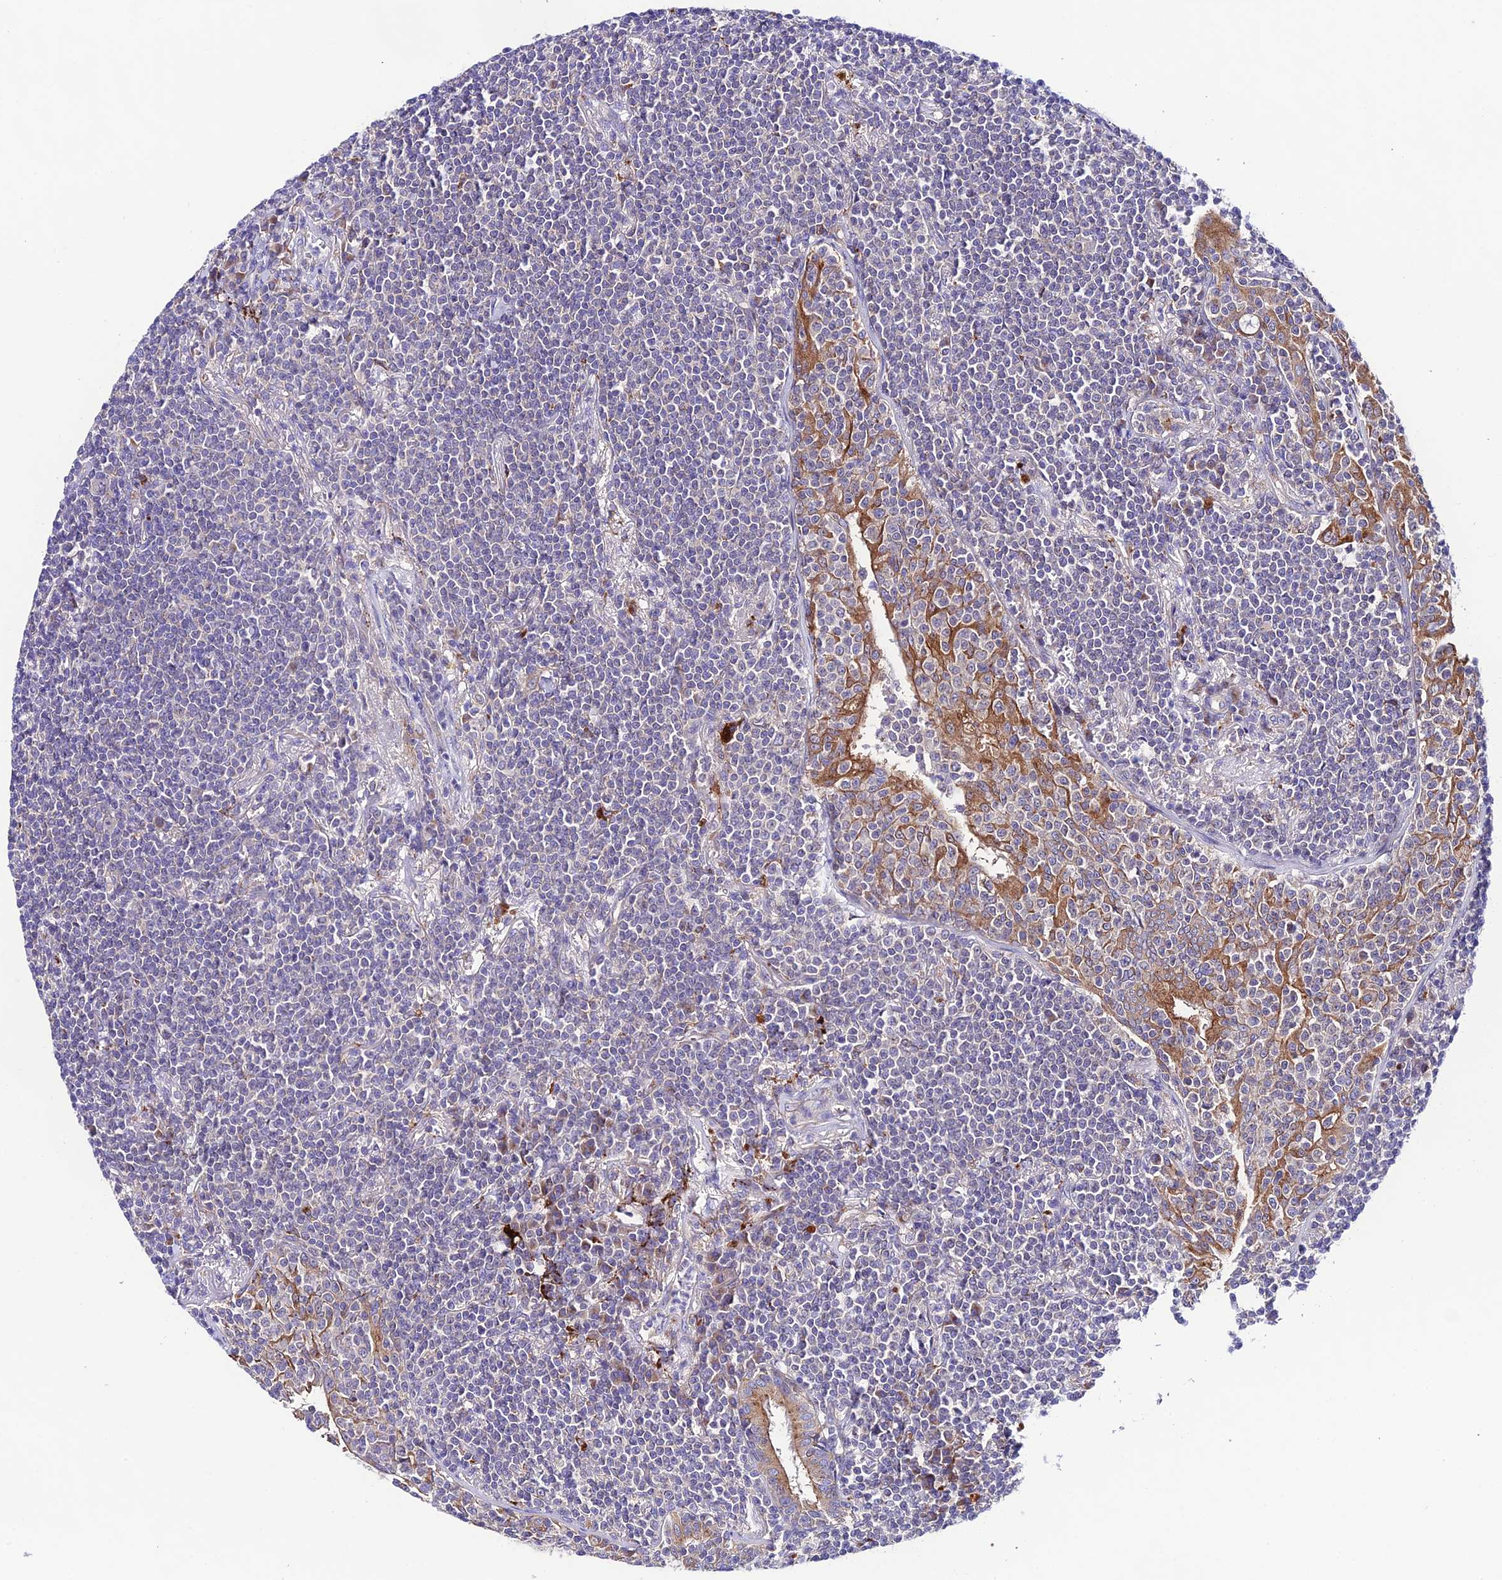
{"staining": {"intensity": "negative", "quantity": "none", "location": "none"}, "tissue": "lymphoma", "cell_type": "Tumor cells", "image_type": "cancer", "snomed": [{"axis": "morphology", "description": "Malignant lymphoma, non-Hodgkin's type, Low grade"}, {"axis": "topography", "description": "Lung"}], "caption": "Low-grade malignant lymphoma, non-Hodgkin's type was stained to show a protein in brown. There is no significant expression in tumor cells.", "gene": "LACTB2", "patient": {"sex": "female", "age": 71}}